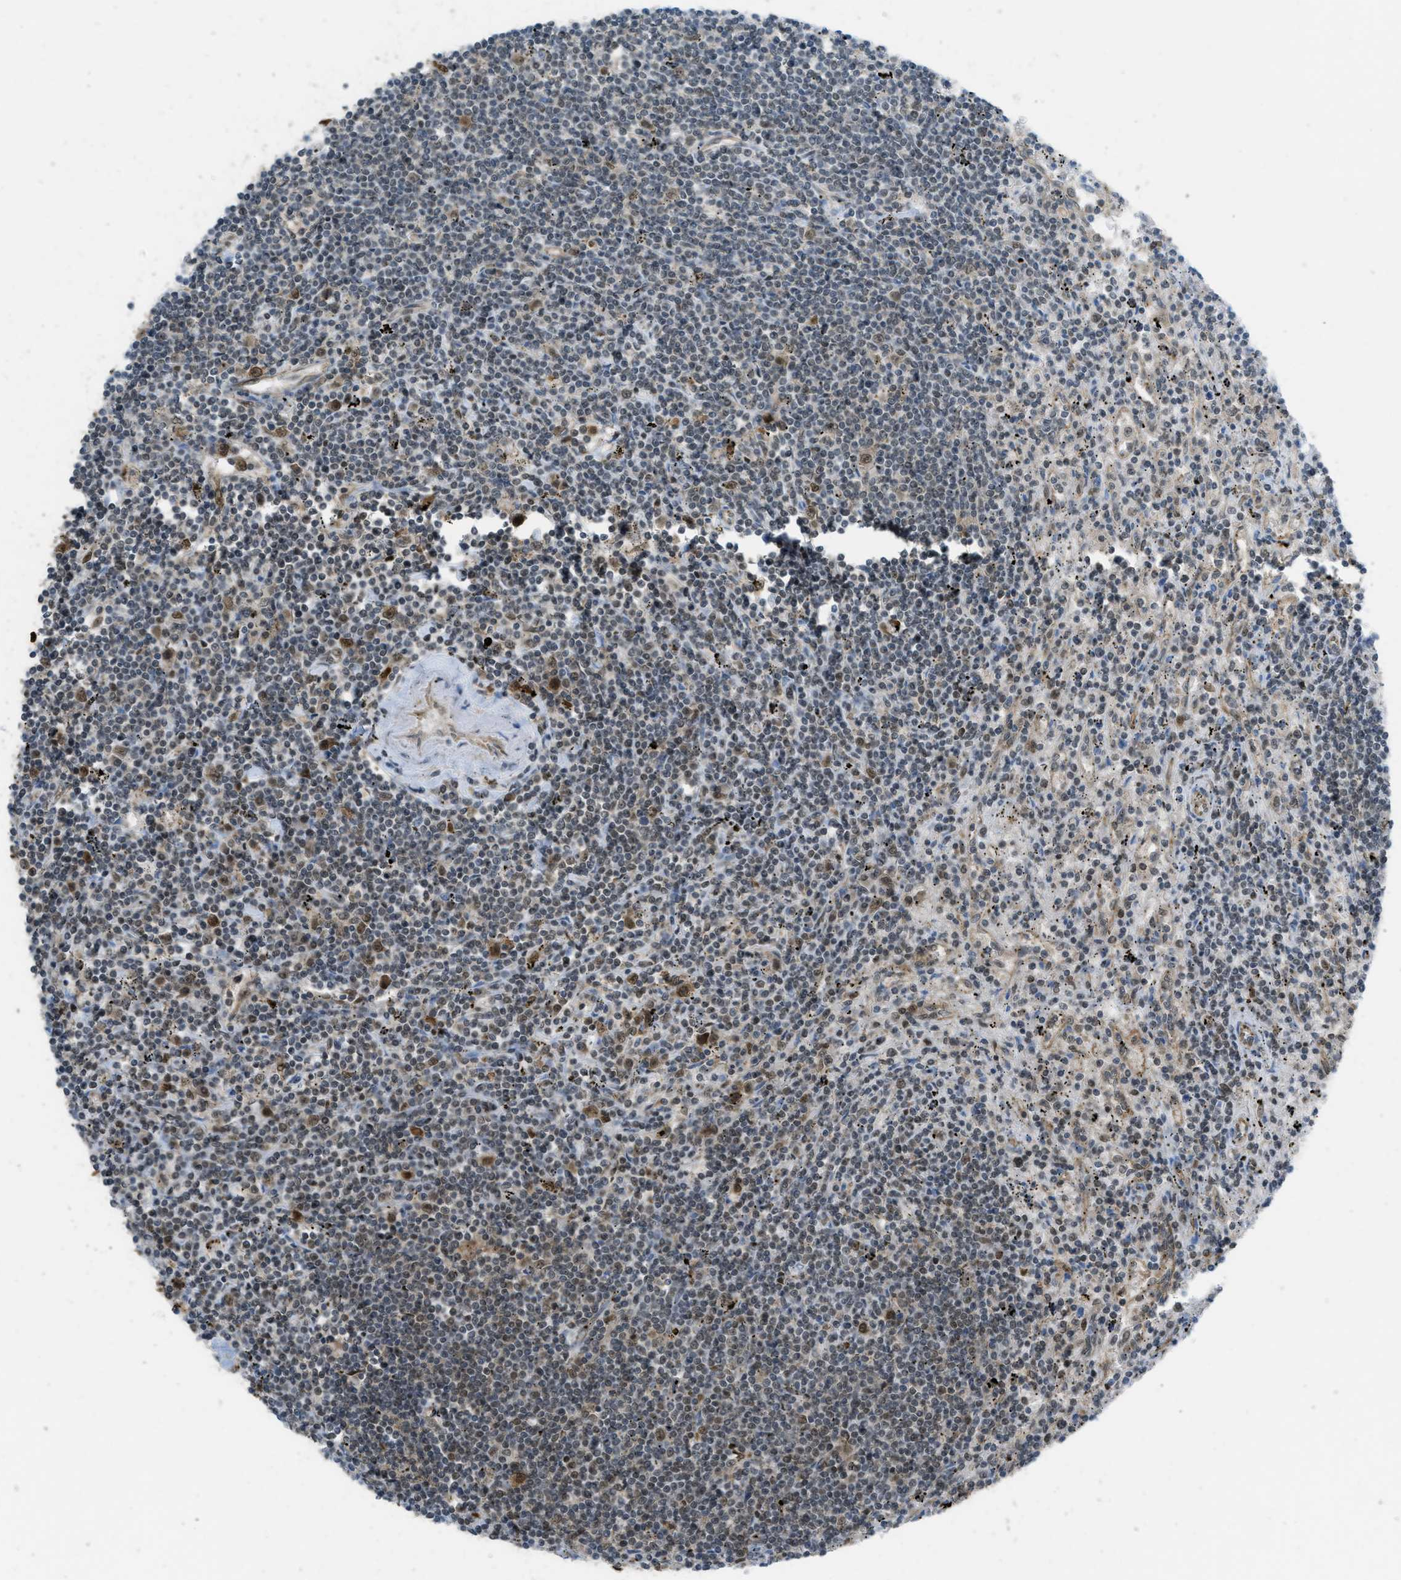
{"staining": {"intensity": "moderate", "quantity": "<25%", "location": "cytoplasmic/membranous,nuclear"}, "tissue": "lymphoma", "cell_type": "Tumor cells", "image_type": "cancer", "snomed": [{"axis": "morphology", "description": "Malignant lymphoma, non-Hodgkin's type, Low grade"}, {"axis": "topography", "description": "Spleen"}], "caption": "Immunohistochemical staining of lymphoma demonstrates low levels of moderate cytoplasmic/membranous and nuclear positivity in approximately <25% of tumor cells.", "gene": "TNPO1", "patient": {"sex": "male", "age": 76}}